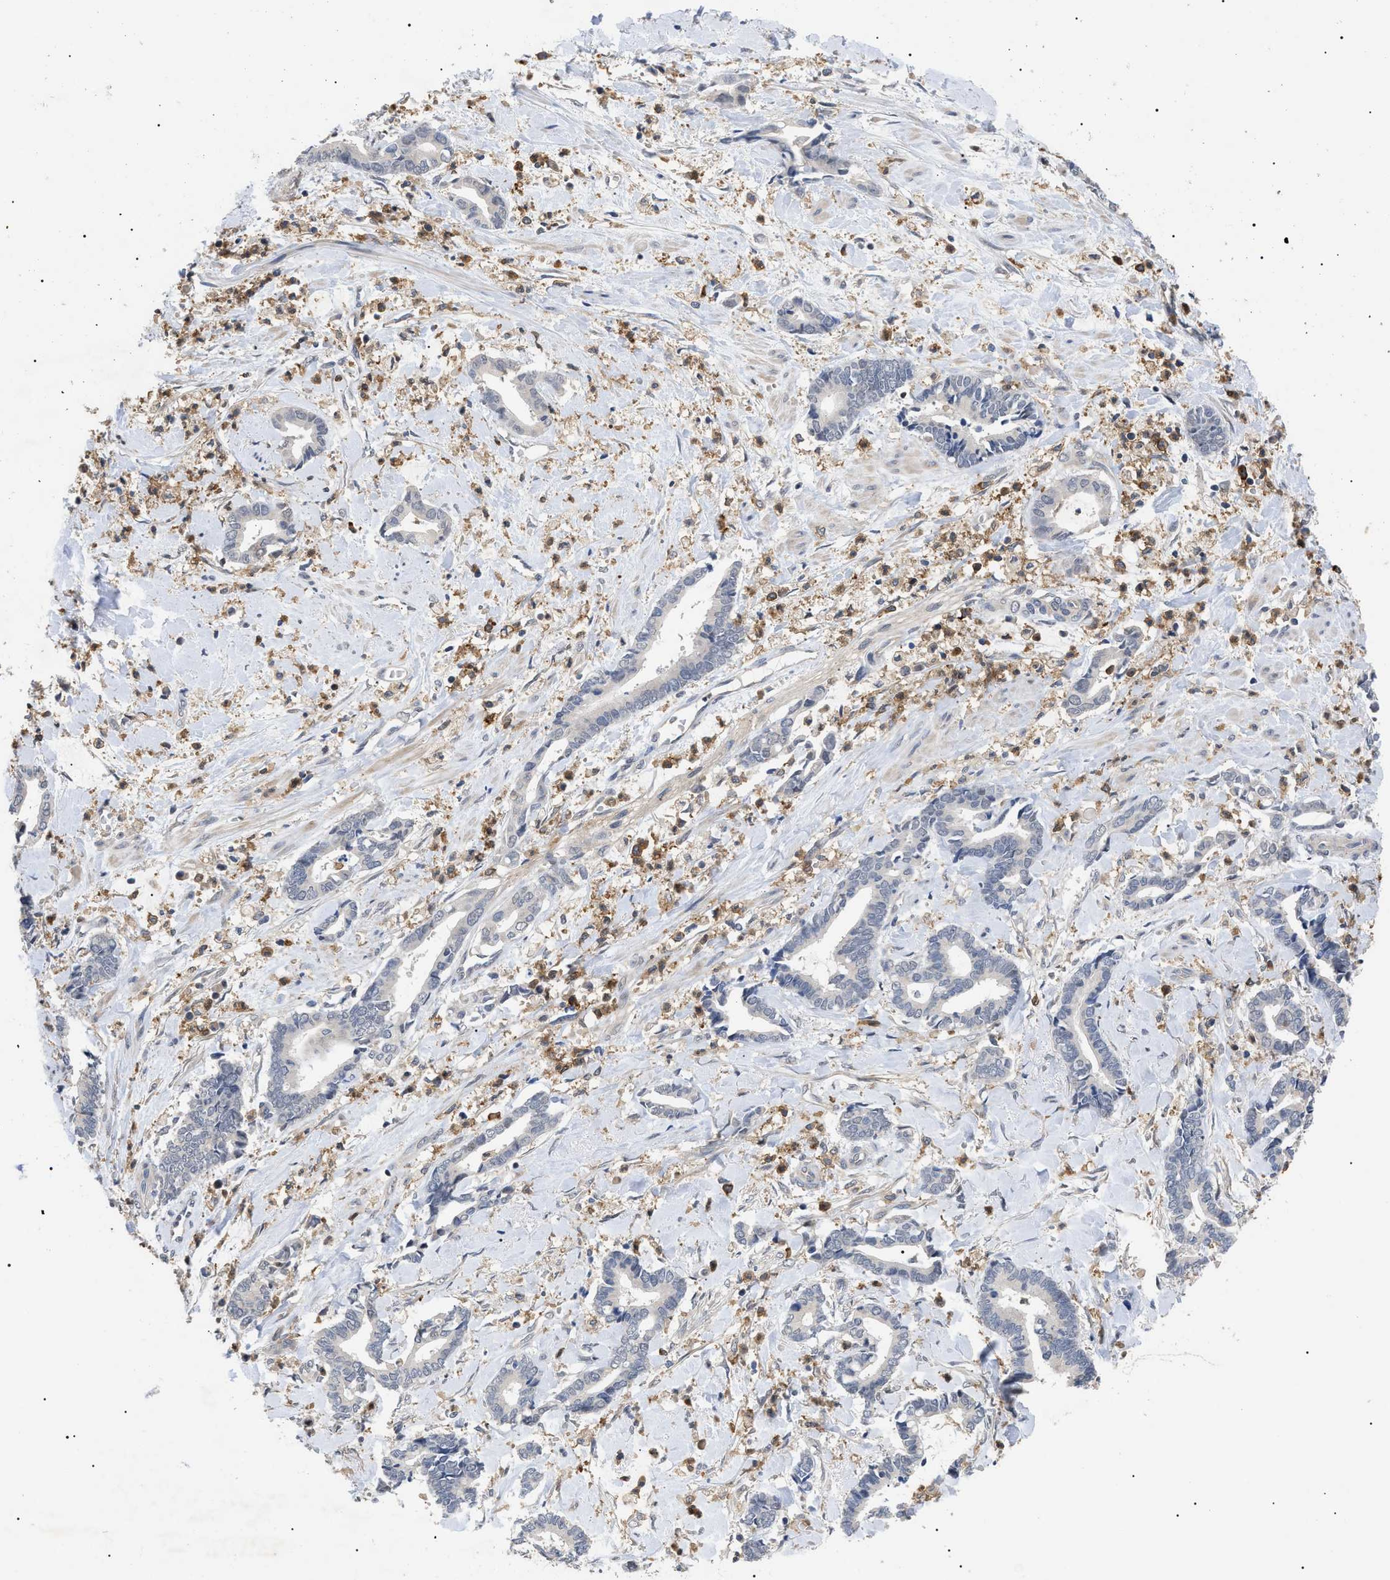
{"staining": {"intensity": "negative", "quantity": "none", "location": "none"}, "tissue": "cervical cancer", "cell_type": "Tumor cells", "image_type": "cancer", "snomed": [{"axis": "morphology", "description": "Adenocarcinoma, NOS"}, {"axis": "topography", "description": "Cervix"}], "caption": "Tumor cells show no significant expression in cervical cancer (adenocarcinoma).", "gene": "CD300A", "patient": {"sex": "female", "age": 44}}